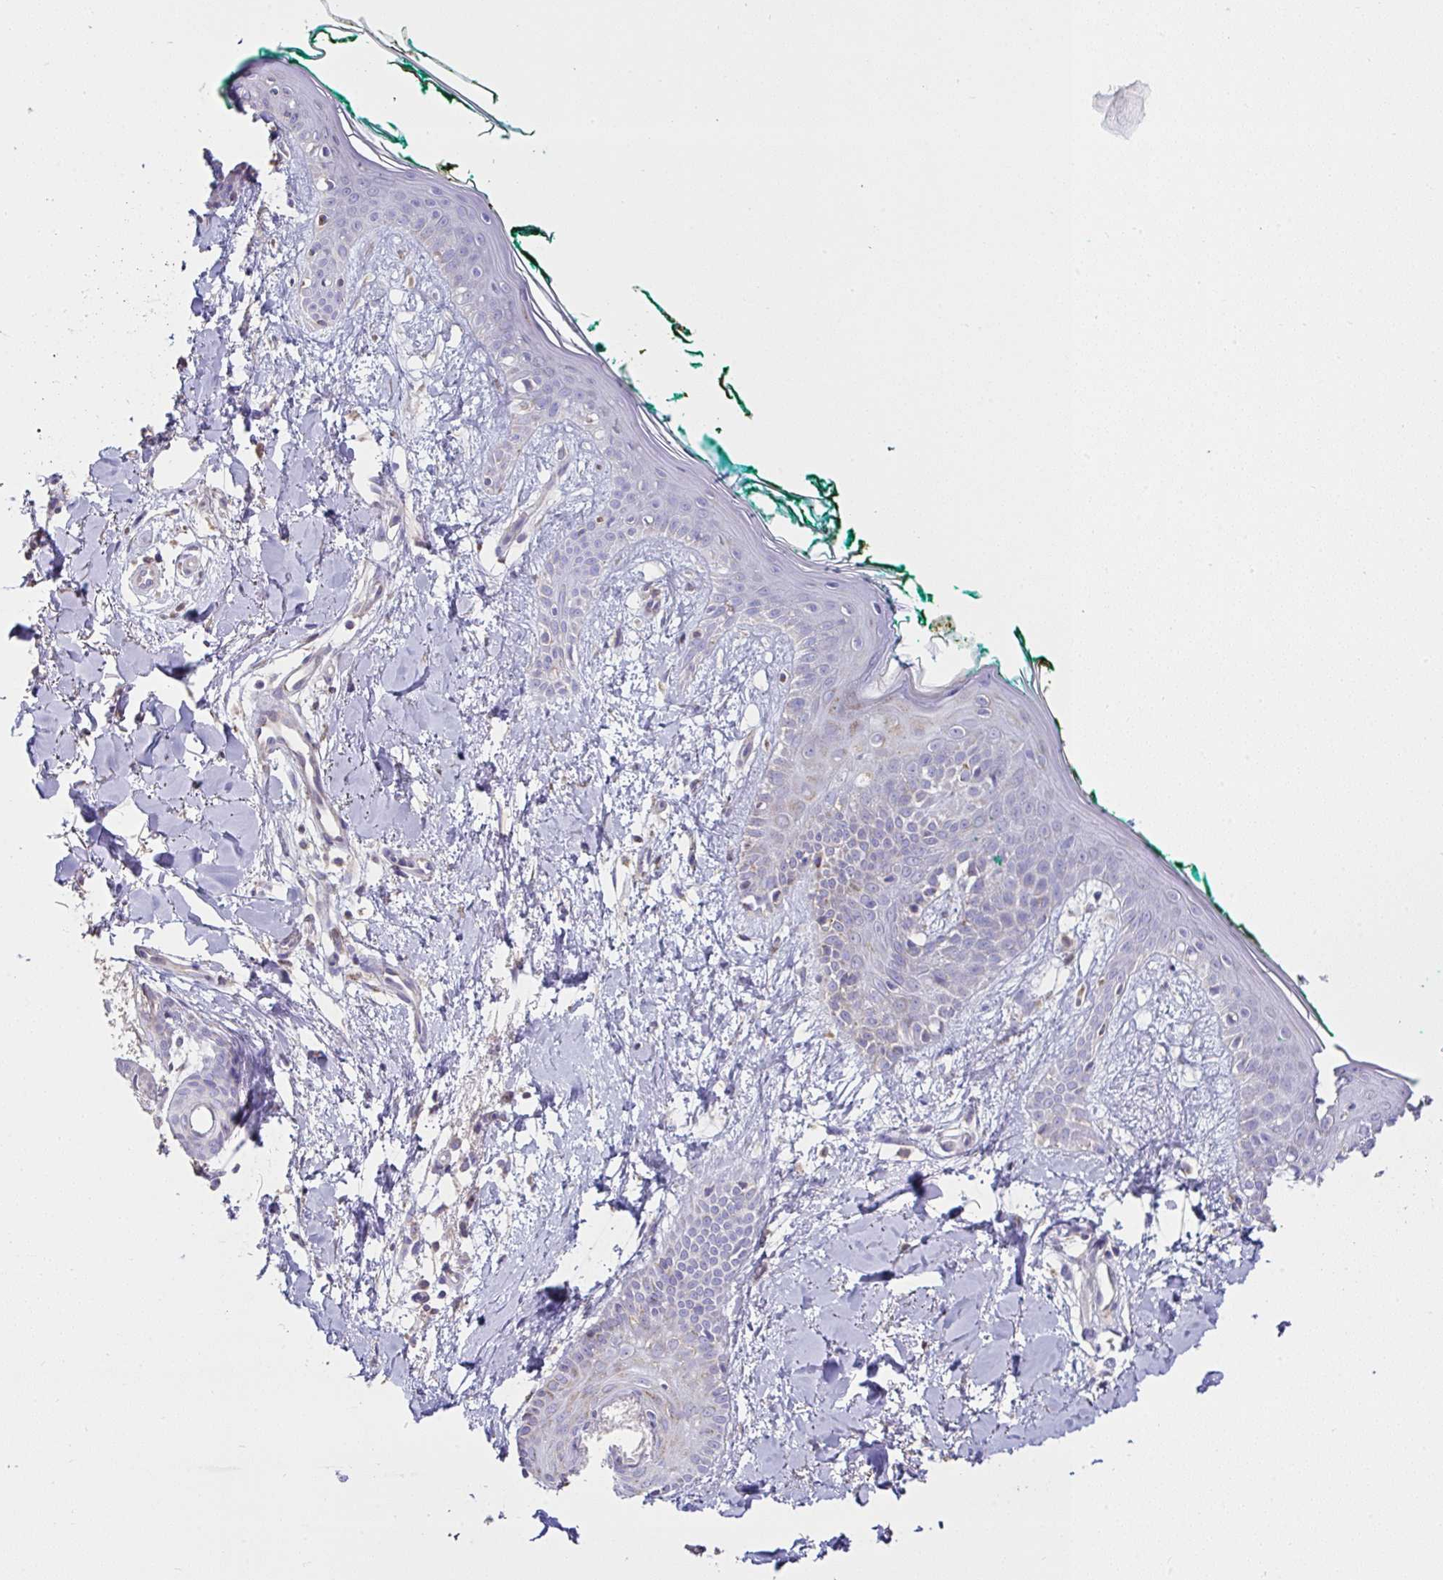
{"staining": {"intensity": "negative", "quantity": "none", "location": "none"}, "tissue": "skin", "cell_type": "Fibroblasts", "image_type": "normal", "snomed": [{"axis": "morphology", "description": "Normal tissue, NOS"}, {"axis": "topography", "description": "Skin"}], "caption": "A high-resolution image shows immunohistochemistry (IHC) staining of benign skin, which displays no significant positivity in fibroblasts. (Immunohistochemistry, brightfield microscopy, high magnification).", "gene": "DOK7", "patient": {"sex": "female", "age": 34}}